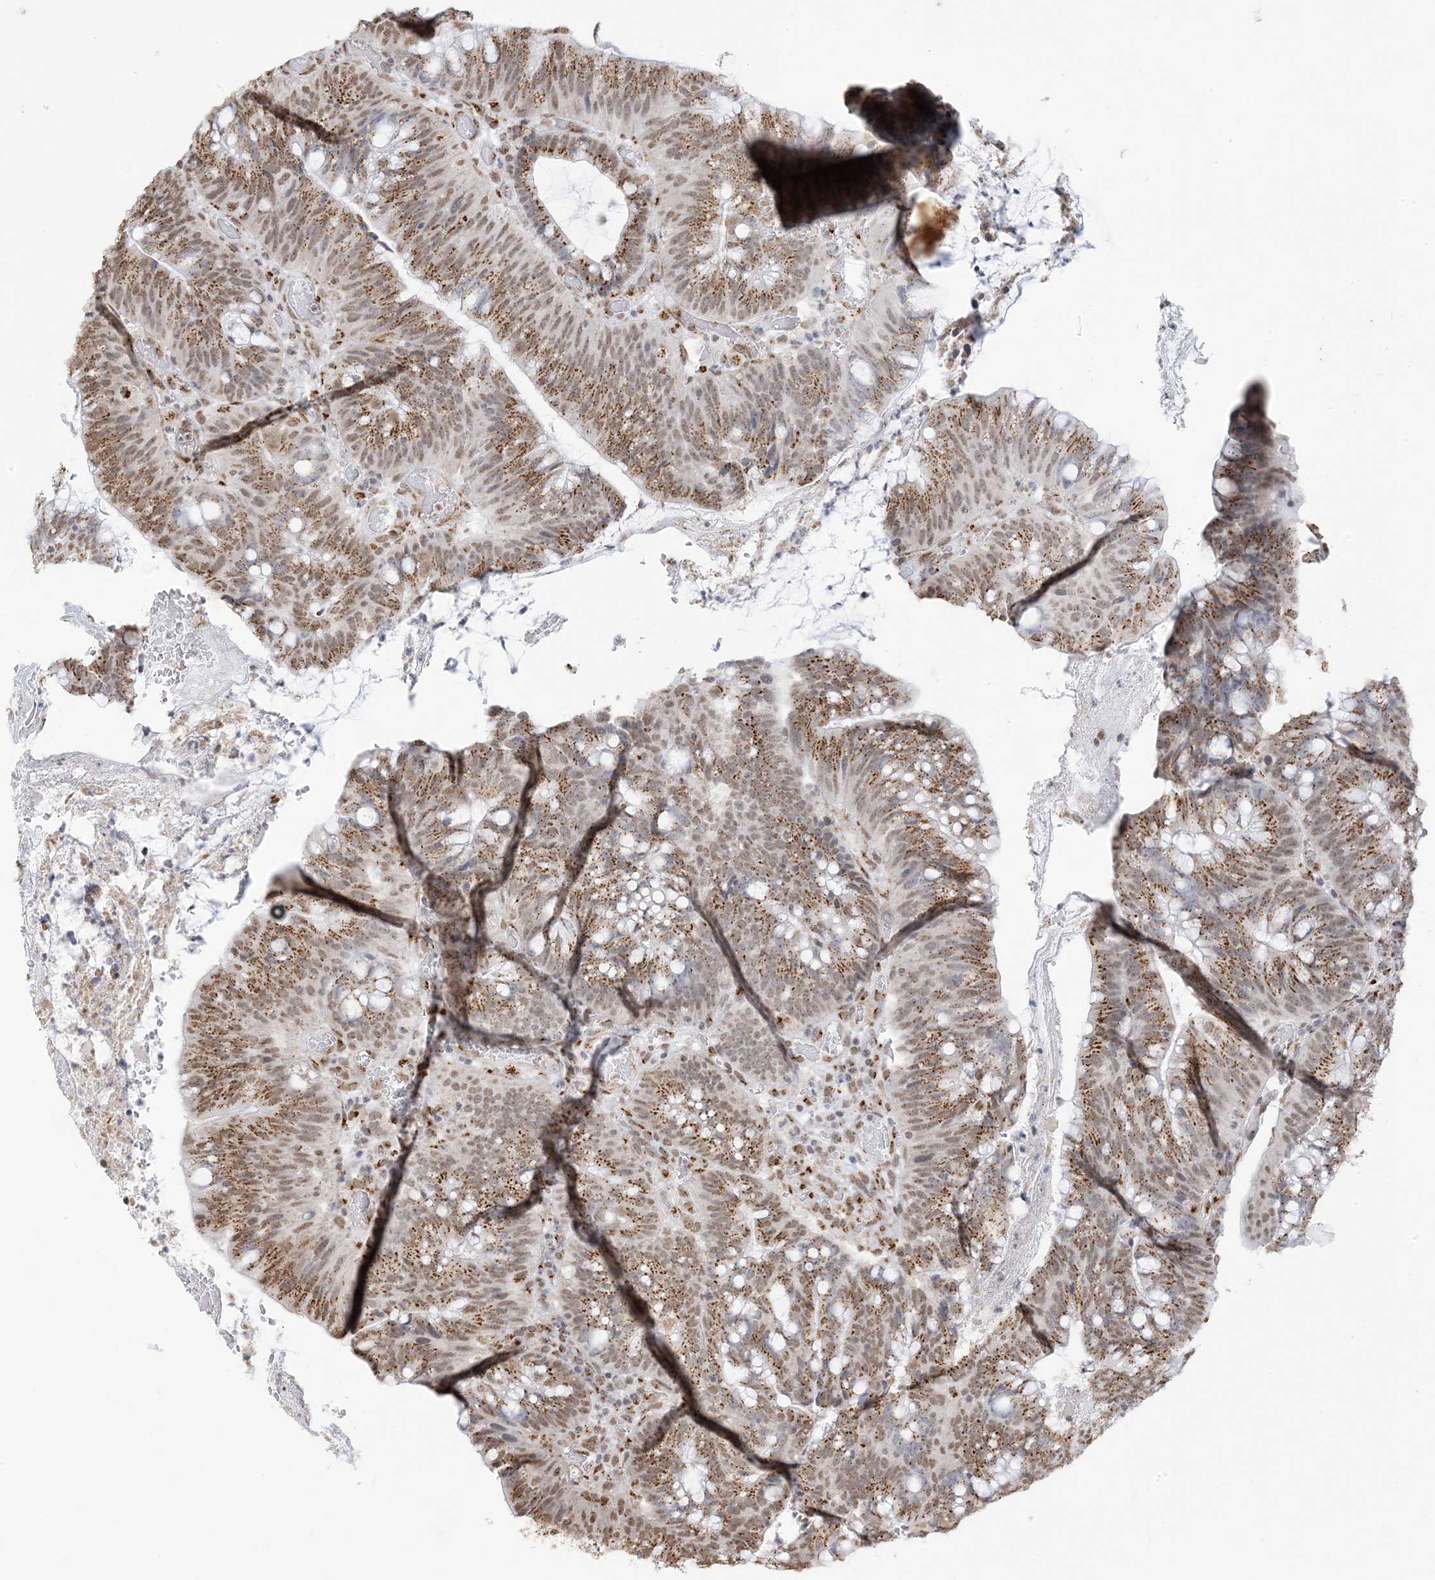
{"staining": {"intensity": "moderate", "quantity": ">75%", "location": "cytoplasmic/membranous,nuclear"}, "tissue": "colorectal cancer", "cell_type": "Tumor cells", "image_type": "cancer", "snomed": [{"axis": "morphology", "description": "Adenocarcinoma, NOS"}, {"axis": "topography", "description": "Colon"}], "caption": "Immunohistochemistry photomicrograph of colorectal cancer stained for a protein (brown), which reveals medium levels of moderate cytoplasmic/membranous and nuclear expression in about >75% of tumor cells.", "gene": "GPR107", "patient": {"sex": "female", "age": 66}}